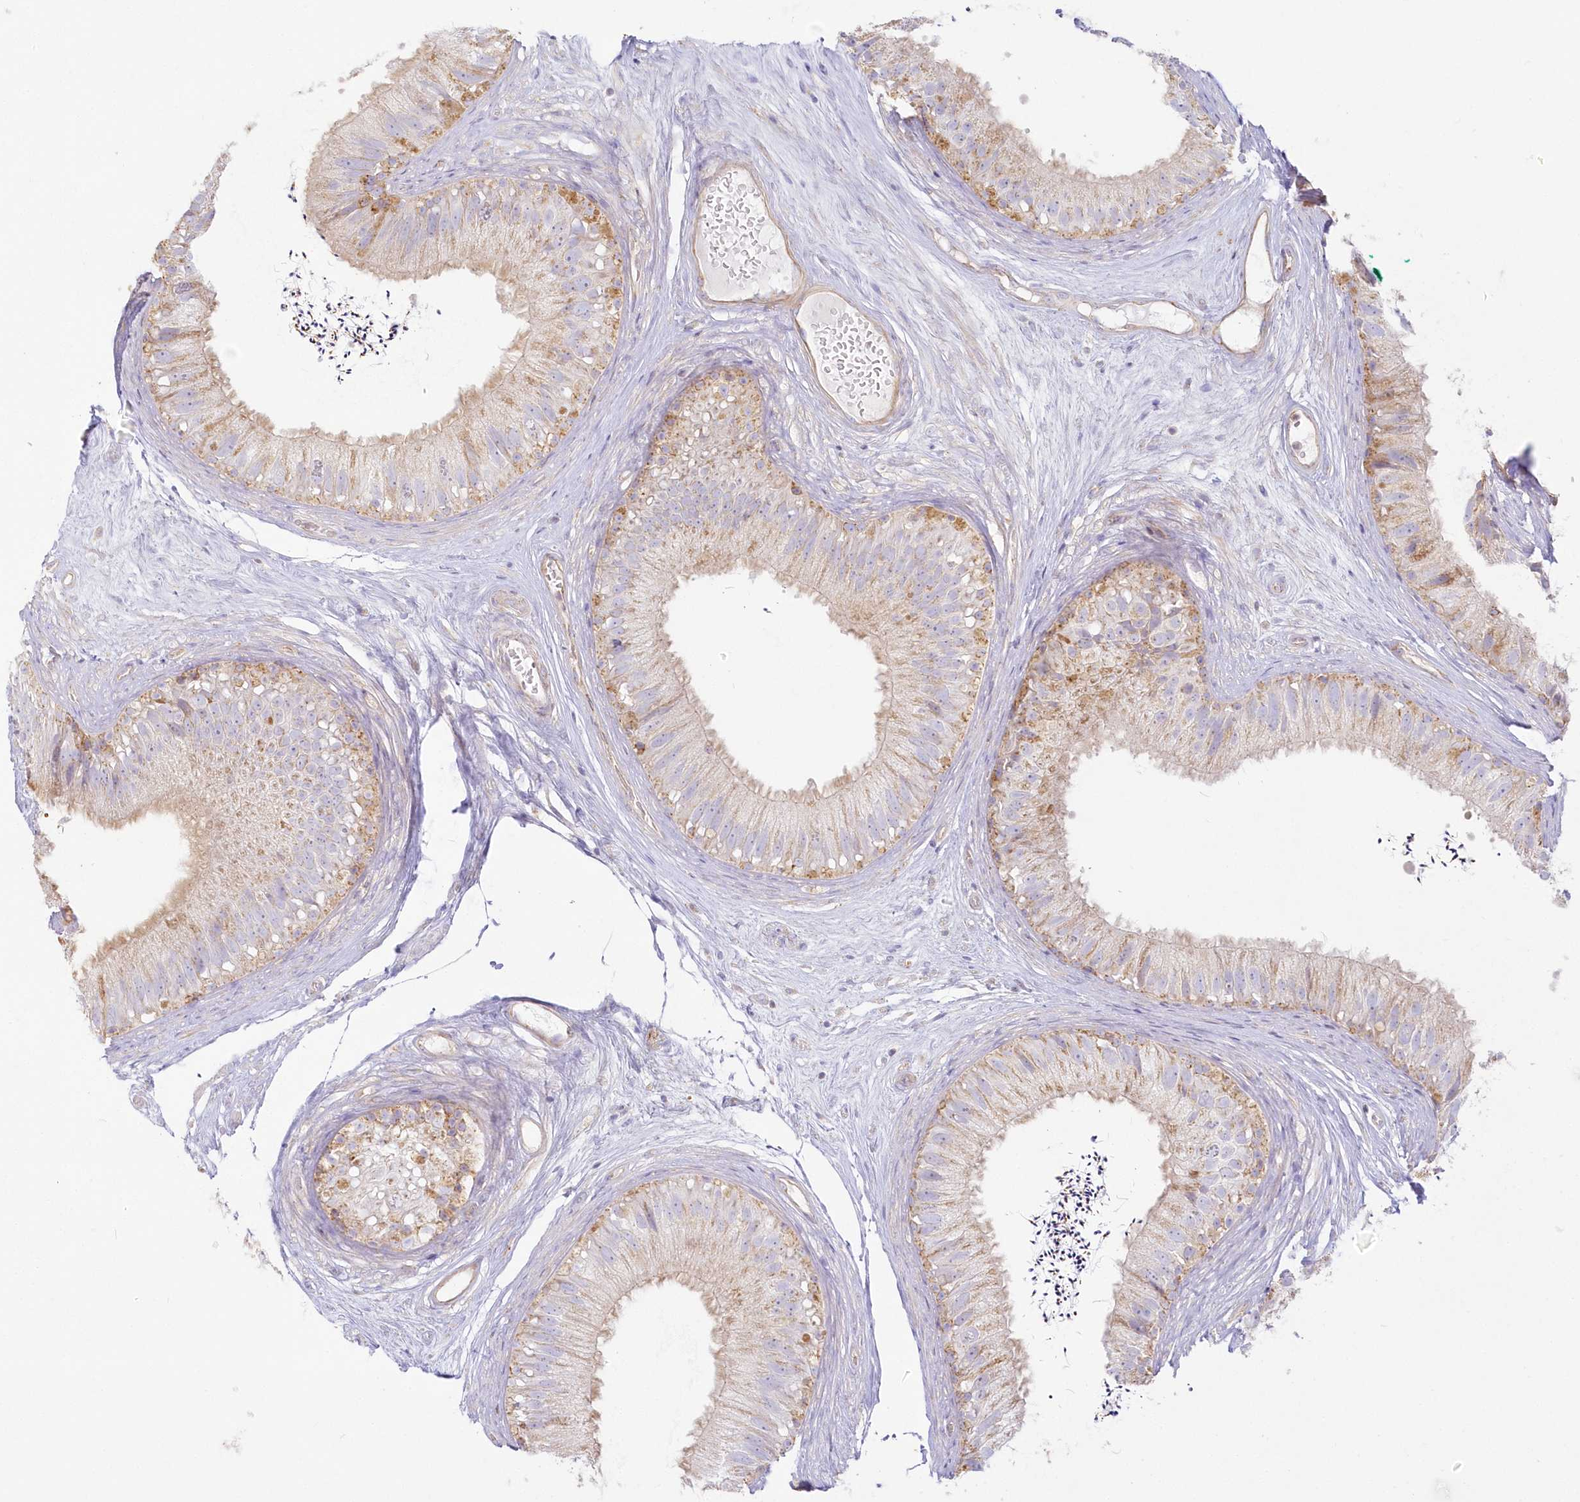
{"staining": {"intensity": "moderate", "quantity": "<25%", "location": "cytoplasmic/membranous"}, "tissue": "epididymis", "cell_type": "Glandular cells", "image_type": "normal", "snomed": [{"axis": "morphology", "description": "Normal tissue, NOS"}, {"axis": "topography", "description": "Epididymis"}], "caption": "Immunohistochemistry (IHC) (DAB) staining of benign epididymis displays moderate cytoplasmic/membranous protein staining in approximately <25% of glandular cells.", "gene": "TBC1D14", "patient": {"sex": "male", "age": 77}}